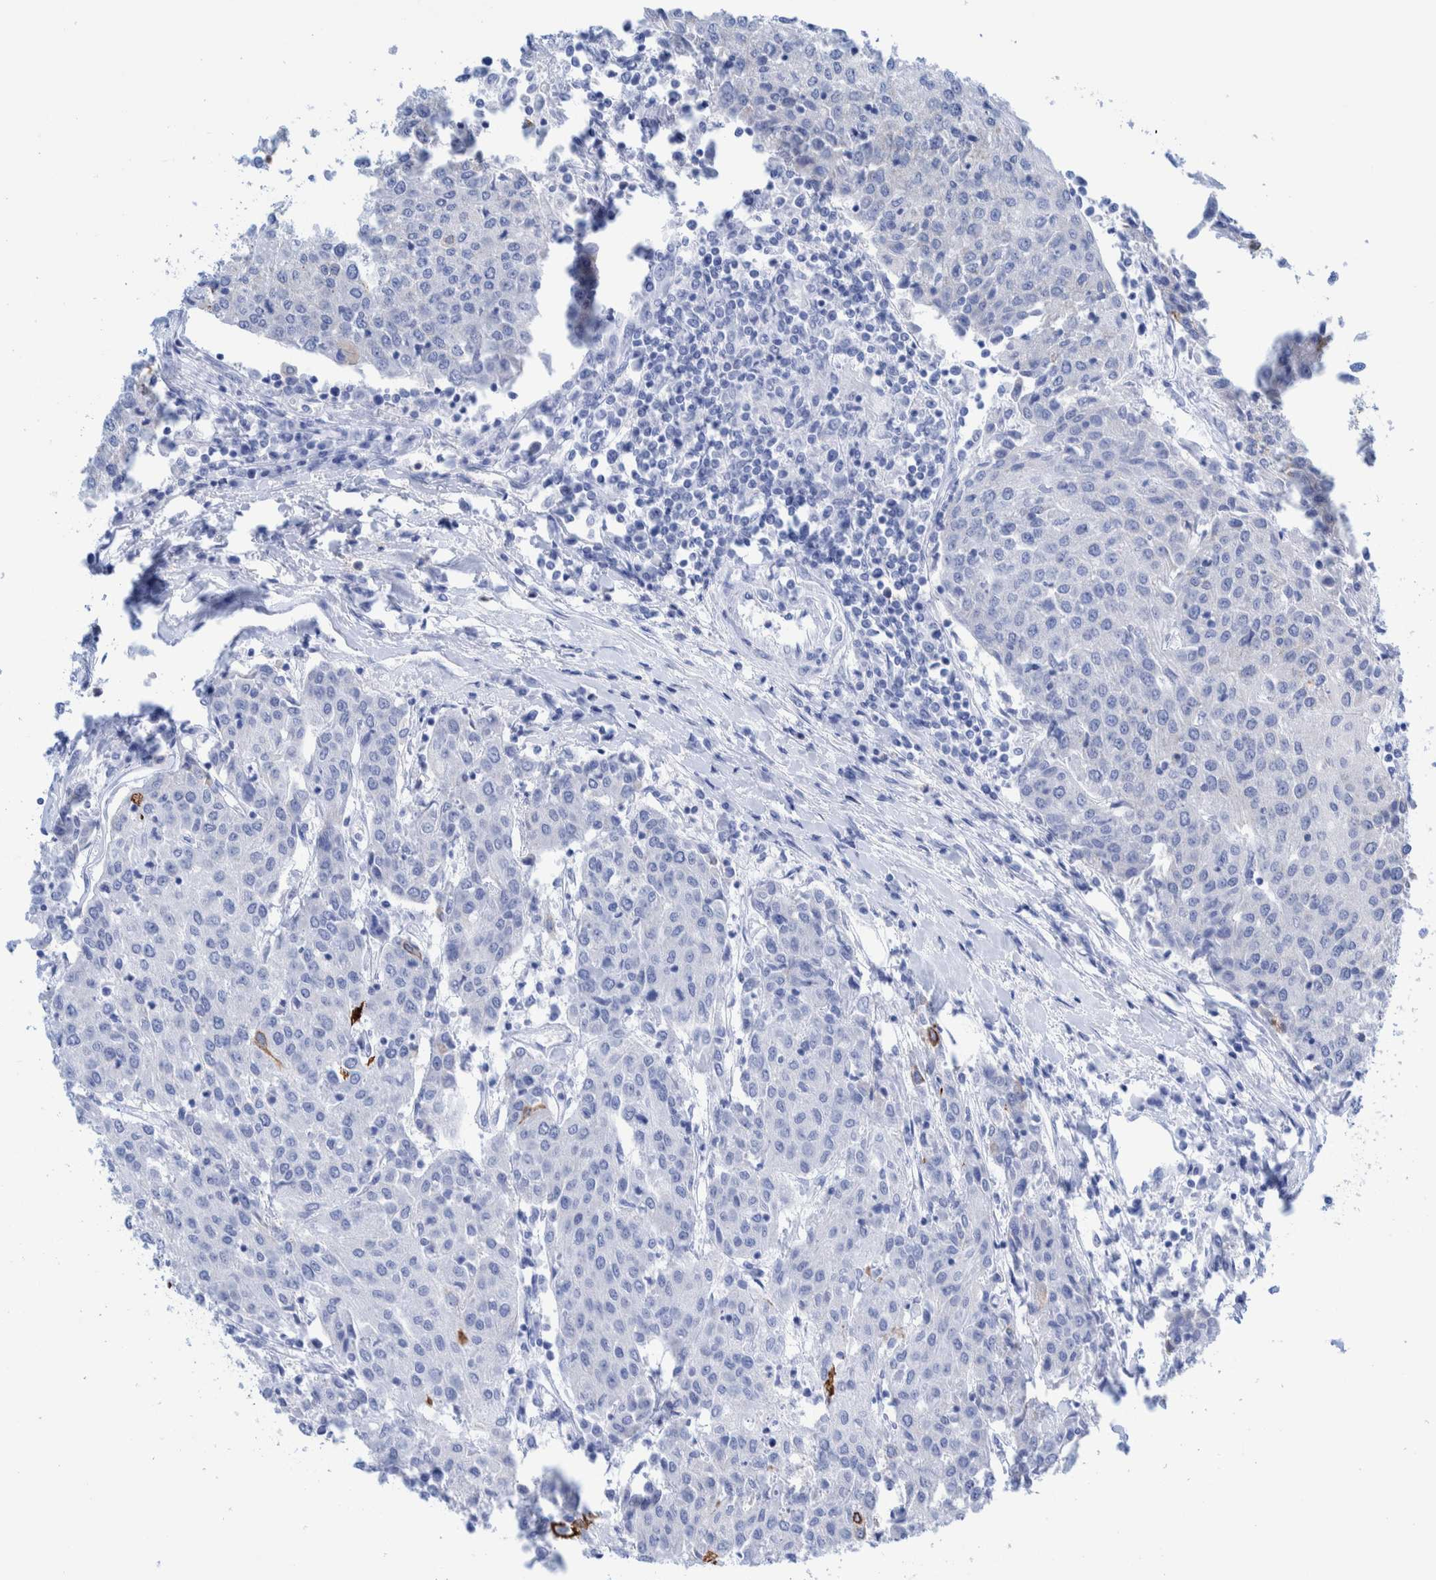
{"staining": {"intensity": "negative", "quantity": "none", "location": "none"}, "tissue": "urothelial cancer", "cell_type": "Tumor cells", "image_type": "cancer", "snomed": [{"axis": "morphology", "description": "Urothelial carcinoma, High grade"}, {"axis": "topography", "description": "Urinary bladder"}], "caption": "DAB (3,3'-diaminobenzidine) immunohistochemical staining of urothelial cancer exhibits no significant staining in tumor cells.", "gene": "KRT14", "patient": {"sex": "female", "age": 85}}